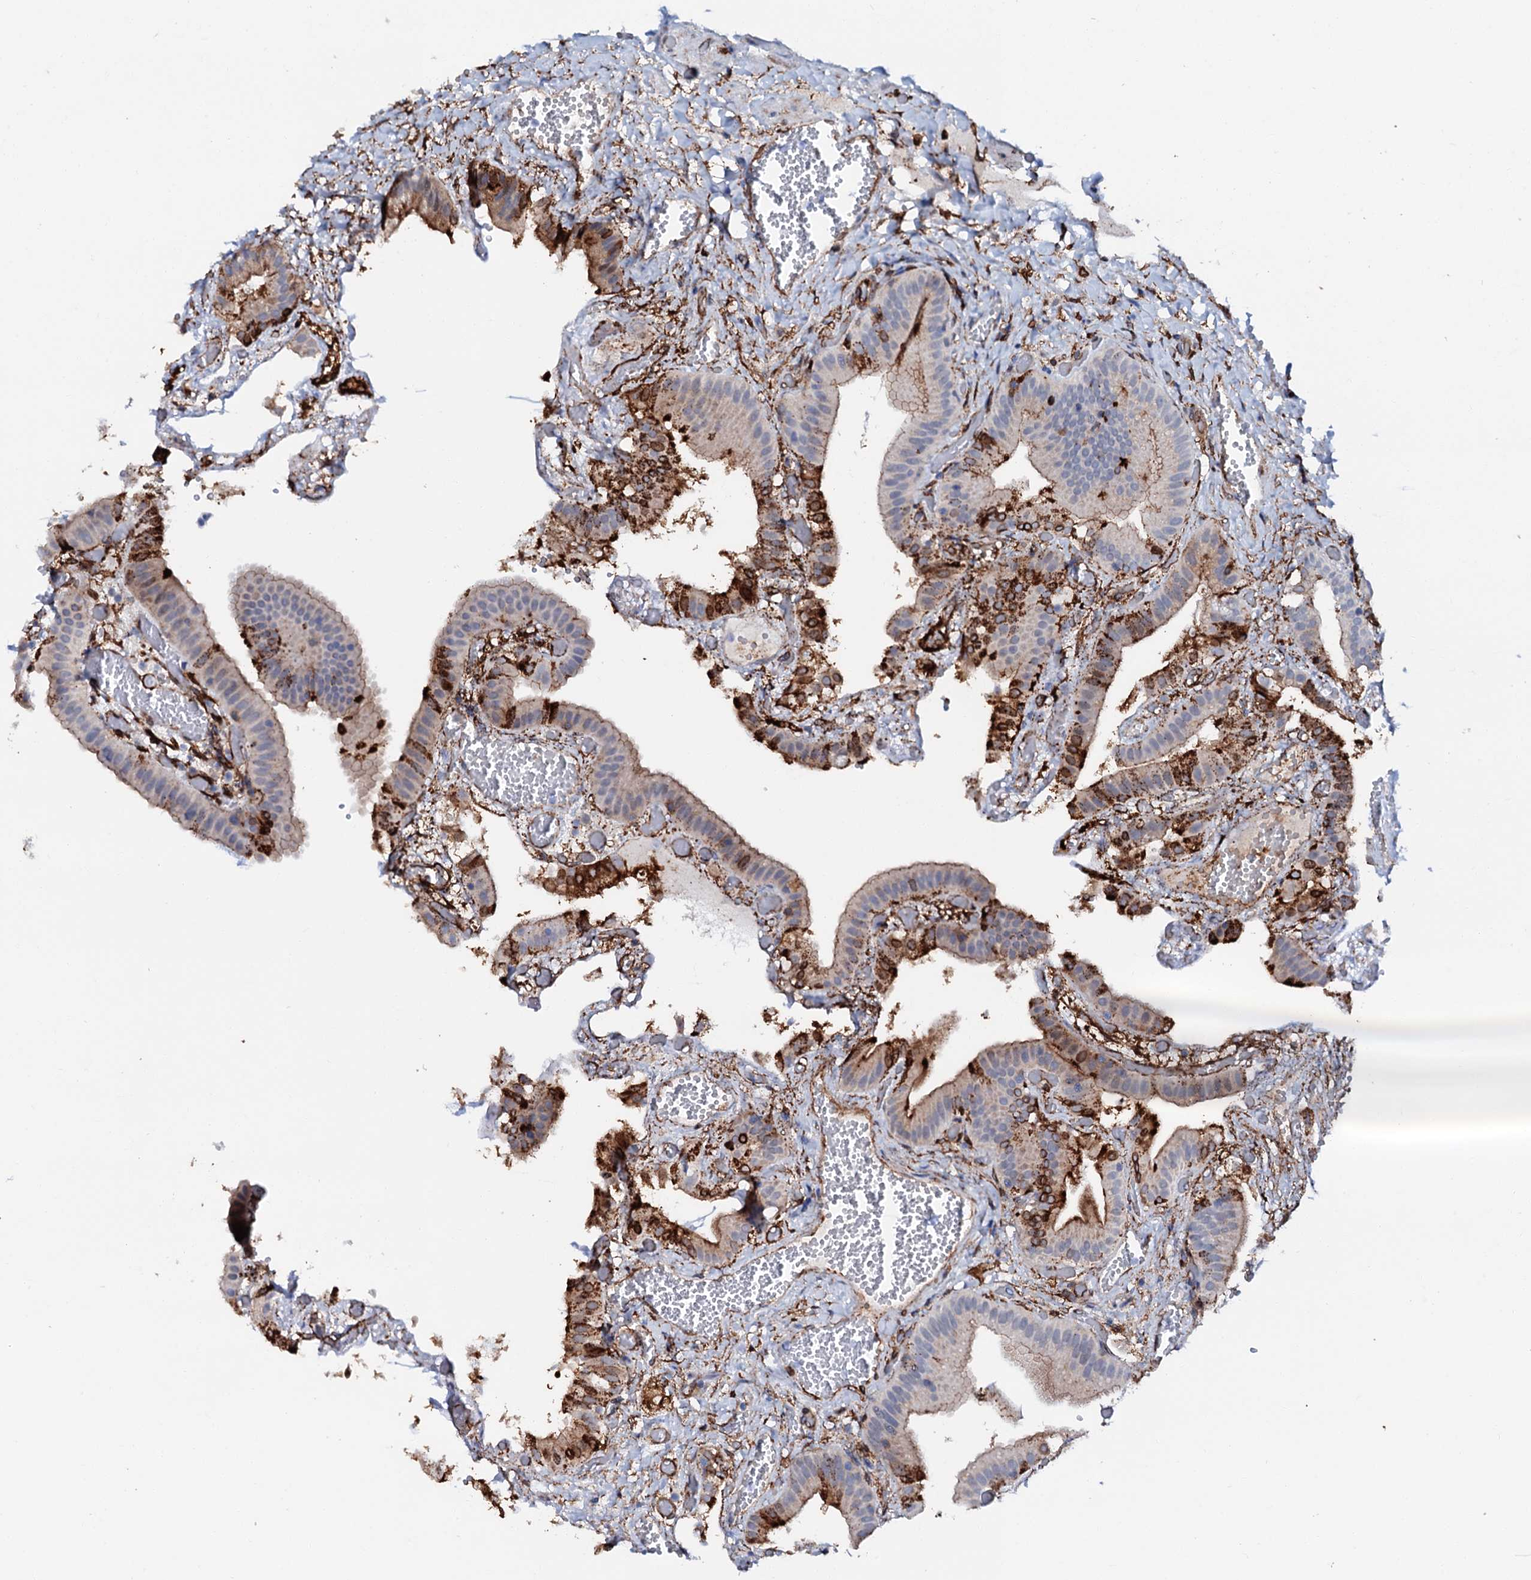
{"staining": {"intensity": "strong", "quantity": "25%-75%", "location": "cytoplasmic/membranous"}, "tissue": "gallbladder", "cell_type": "Glandular cells", "image_type": "normal", "snomed": [{"axis": "morphology", "description": "Normal tissue, NOS"}, {"axis": "topography", "description": "Gallbladder"}], "caption": "The histopathology image displays staining of normal gallbladder, revealing strong cytoplasmic/membranous protein positivity (brown color) within glandular cells.", "gene": "MED13L", "patient": {"sex": "female", "age": 64}}